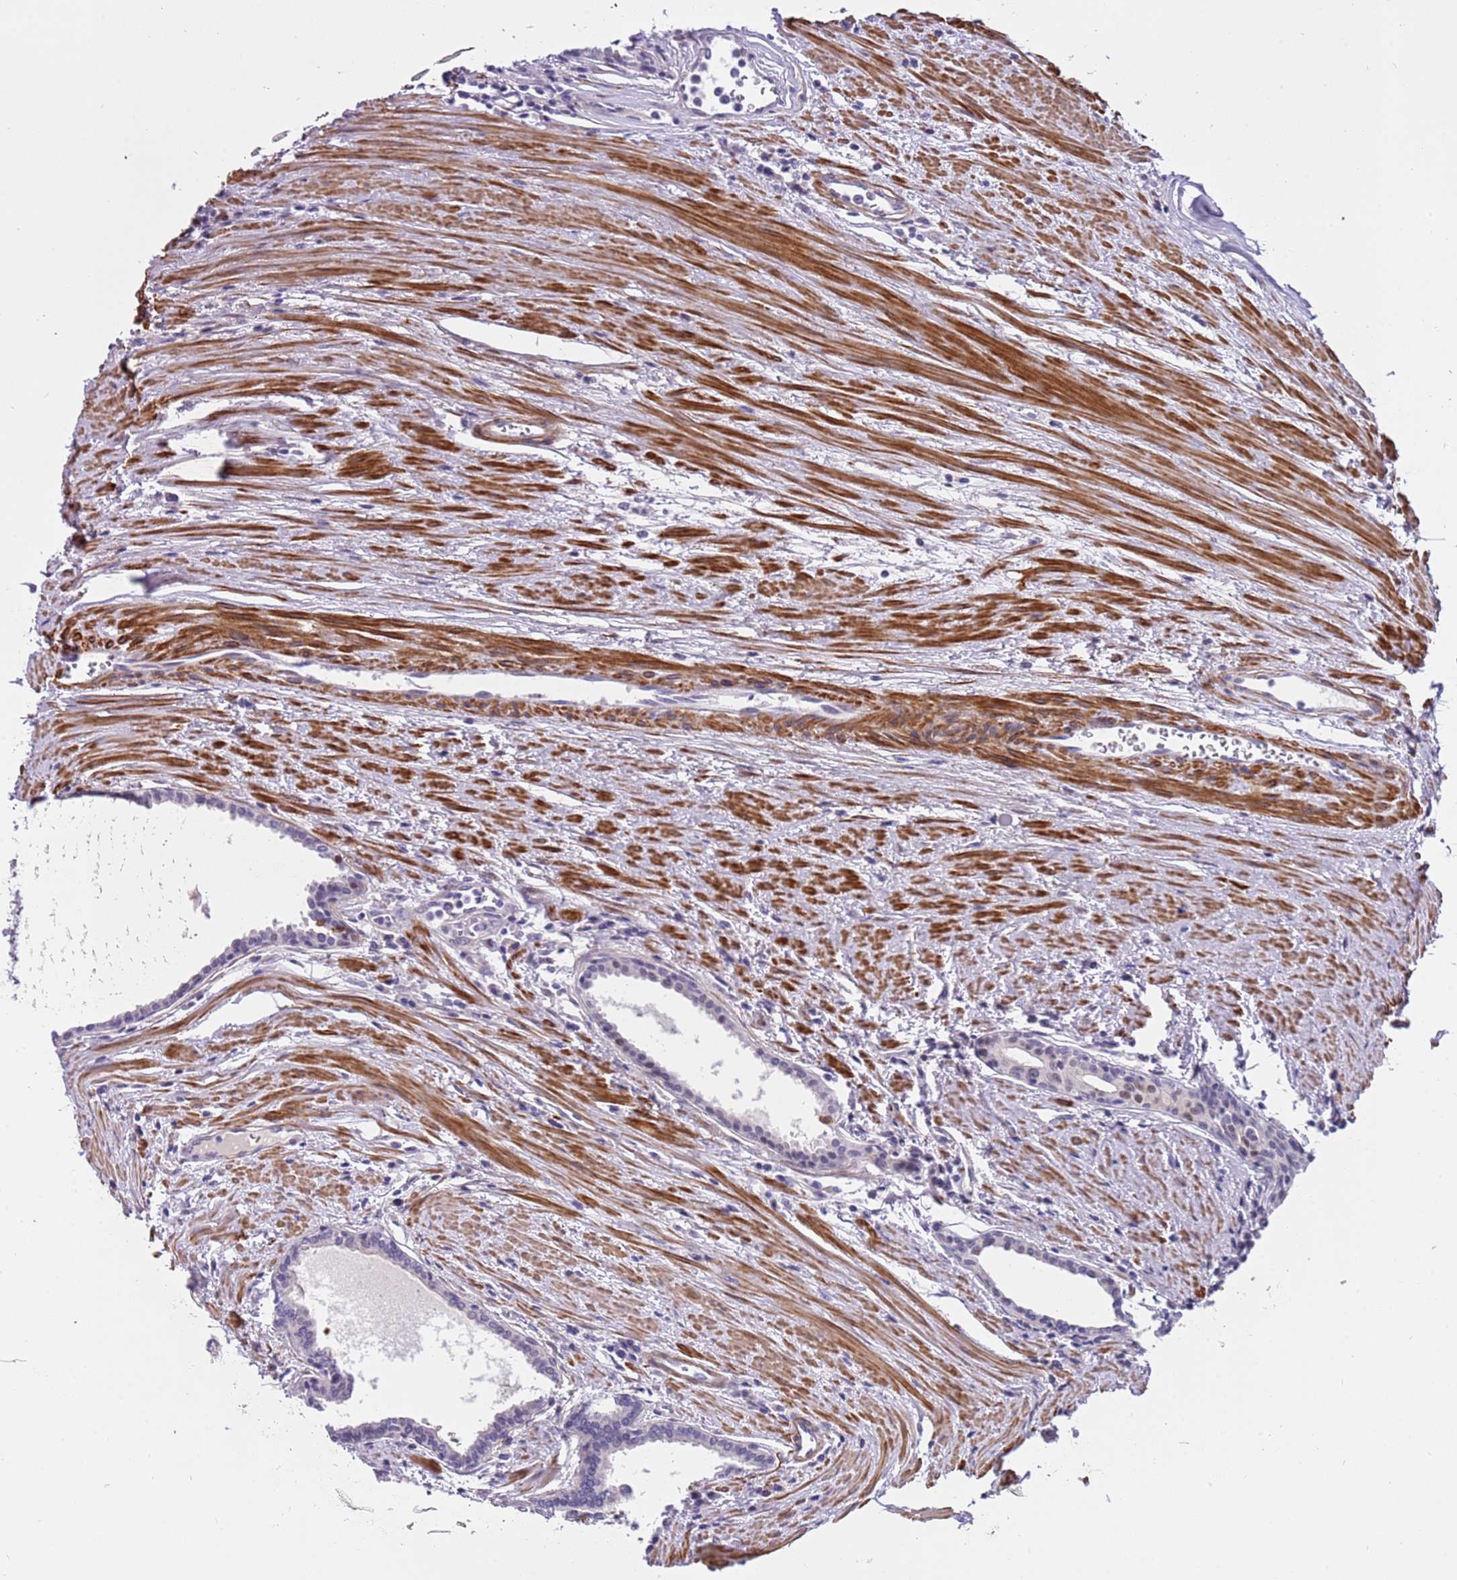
{"staining": {"intensity": "negative", "quantity": "none", "location": "none"}, "tissue": "prostate cancer", "cell_type": "Tumor cells", "image_type": "cancer", "snomed": [{"axis": "morphology", "description": "Adenocarcinoma, High grade"}, {"axis": "topography", "description": "Prostate"}], "caption": "An immunohistochemistry micrograph of prostate cancer is shown. There is no staining in tumor cells of prostate cancer.", "gene": "PLEKHH1", "patient": {"sex": "male", "age": 68}}